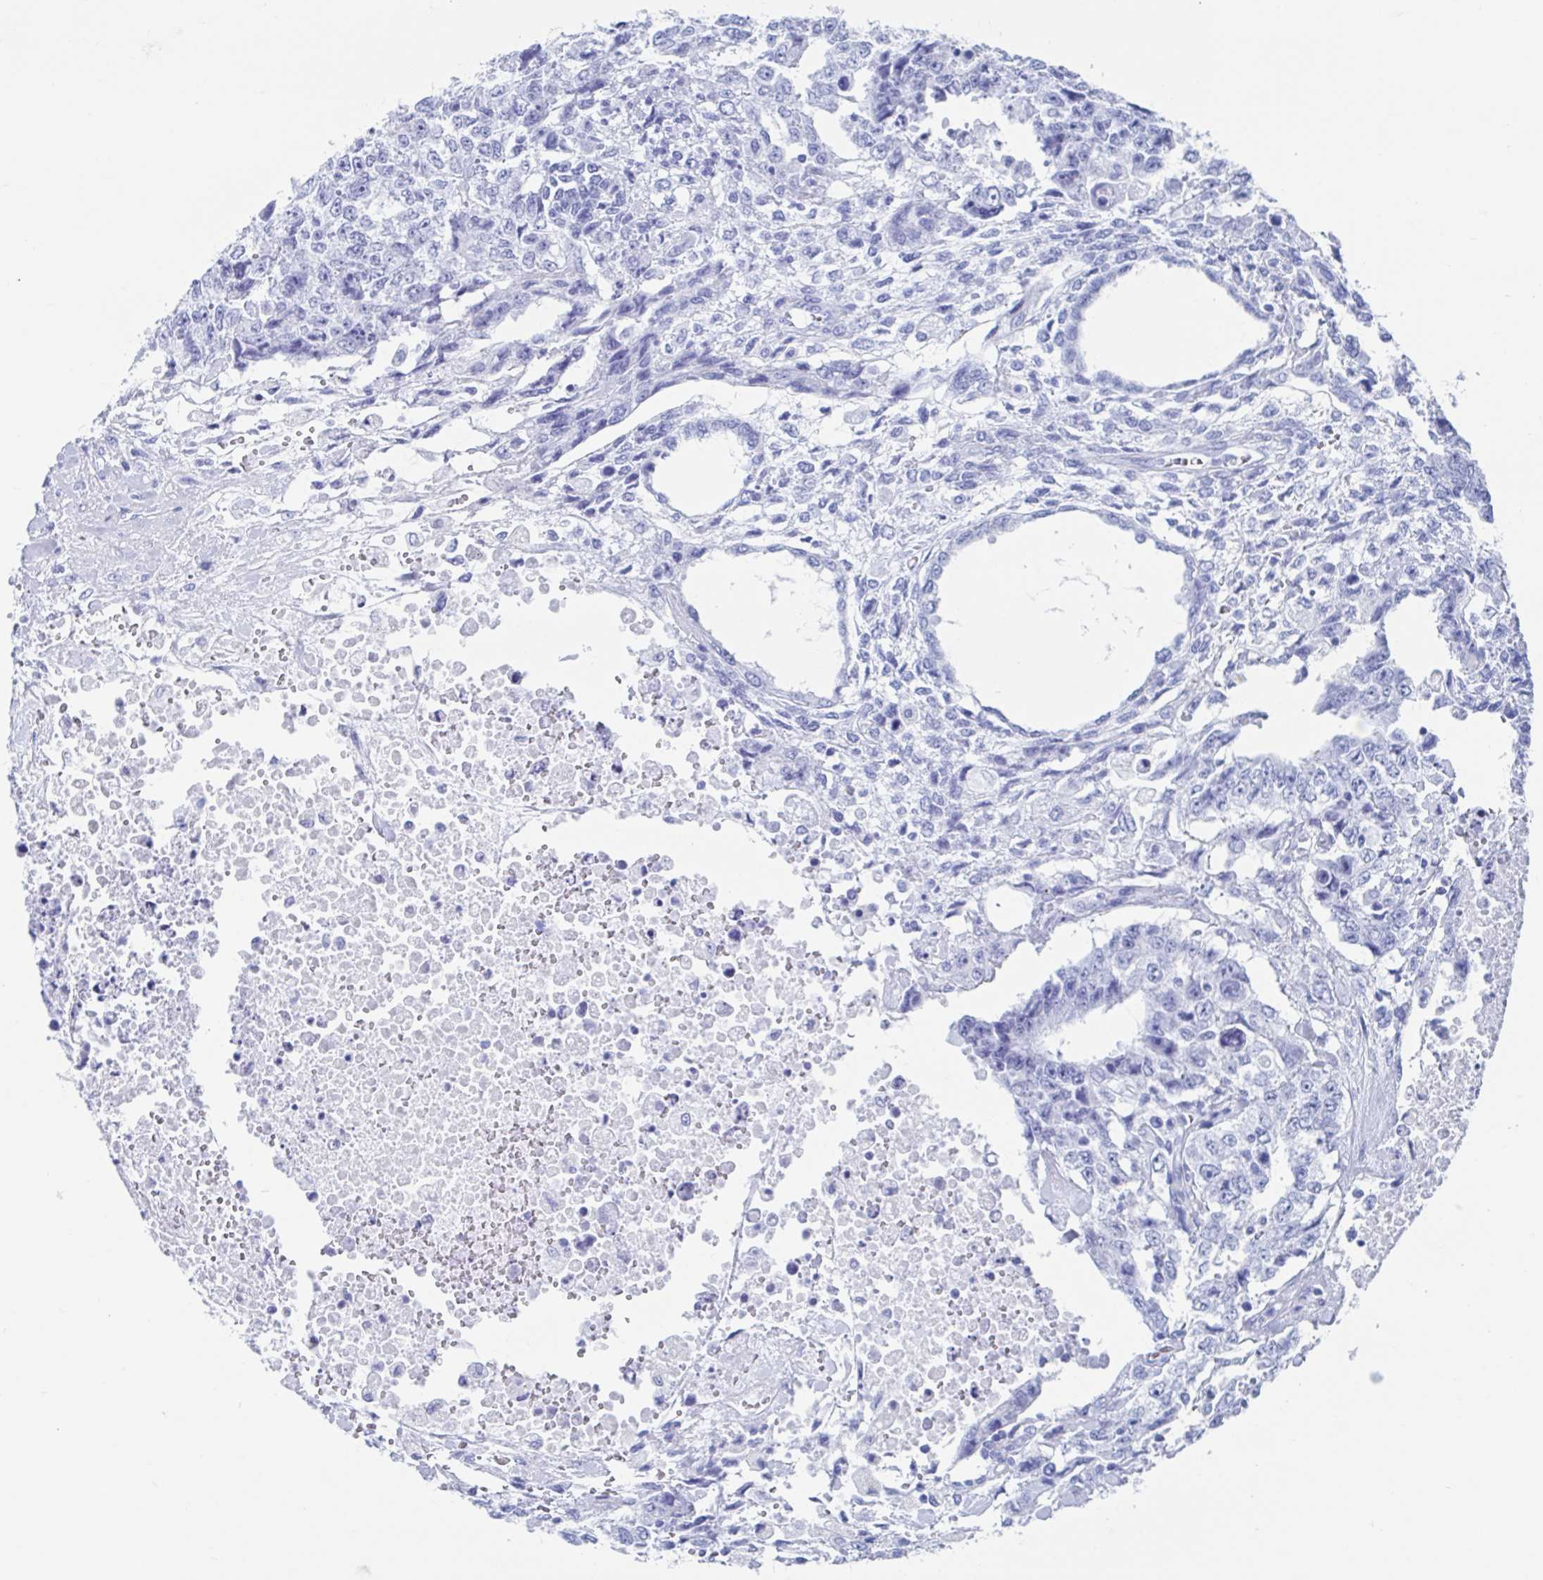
{"staining": {"intensity": "negative", "quantity": "none", "location": "none"}, "tissue": "testis cancer", "cell_type": "Tumor cells", "image_type": "cancer", "snomed": [{"axis": "morphology", "description": "Carcinoma, Embryonal, NOS"}, {"axis": "topography", "description": "Testis"}], "caption": "Immunohistochemistry (IHC) of testis embryonal carcinoma displays no positivity in tumor cells.", "gene": "HDGFL1", "patient": {"sex": "male", "age": 24}}